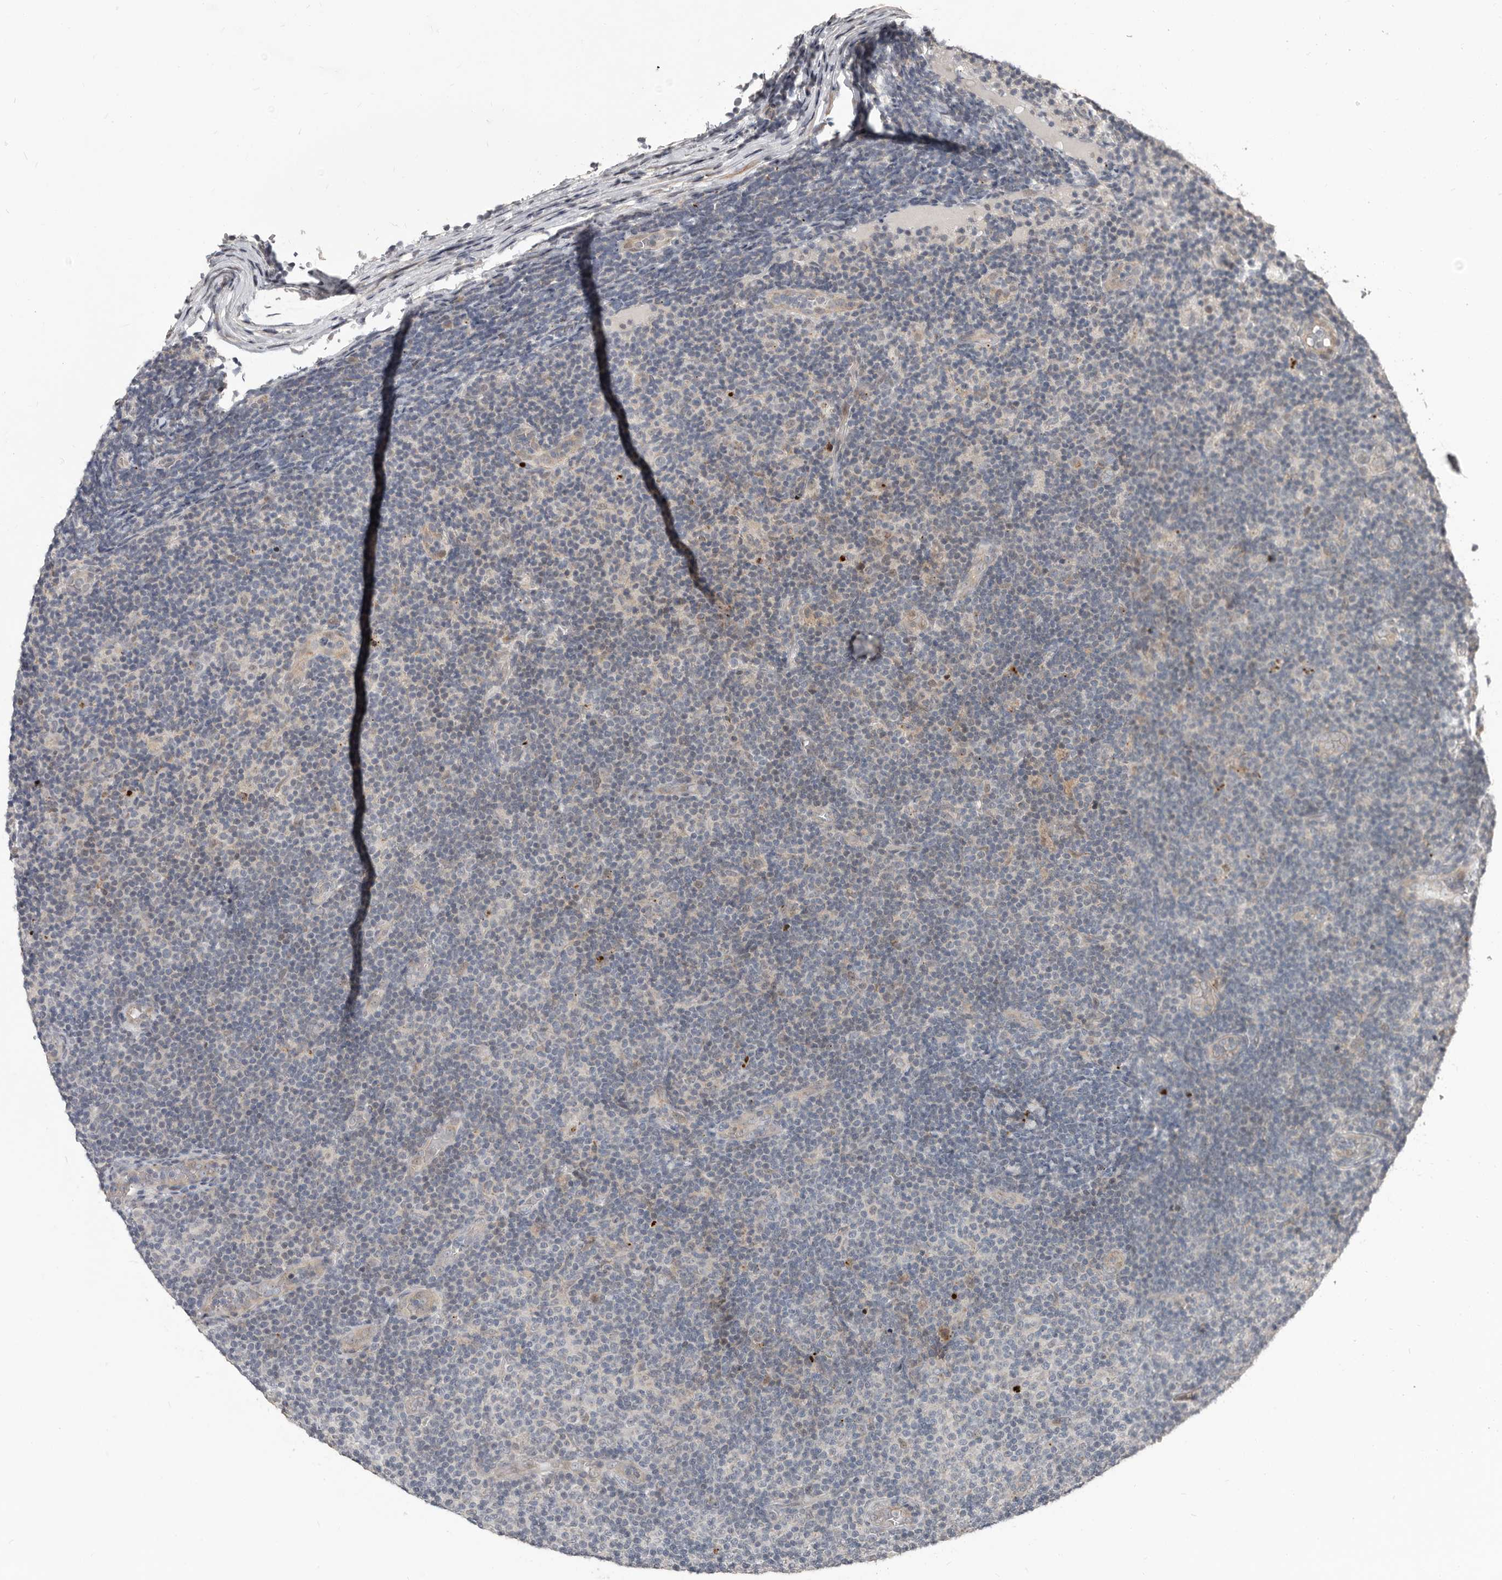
{"staining": {"intensity": "negative", "quantity": "none", "location": "none"}, "tissue": "lymphoma", "cell_type": "Tumor cells", "image_type": "cancer", "snomed": [{"axis": "morphology", "description": "Malignant lymphoma, non-Hodgkin's type, Low grade"}, {"axis": "topography", "description": "Lymph node"}], "caption": "This is a image of immunohistochemistry staining of low-grade malignant lymphoma, non-Hodgkin's type, which shows no positivity in tumor cells.", "gene": "APOL6", "patient": {"sex": "male", "age": 83}}